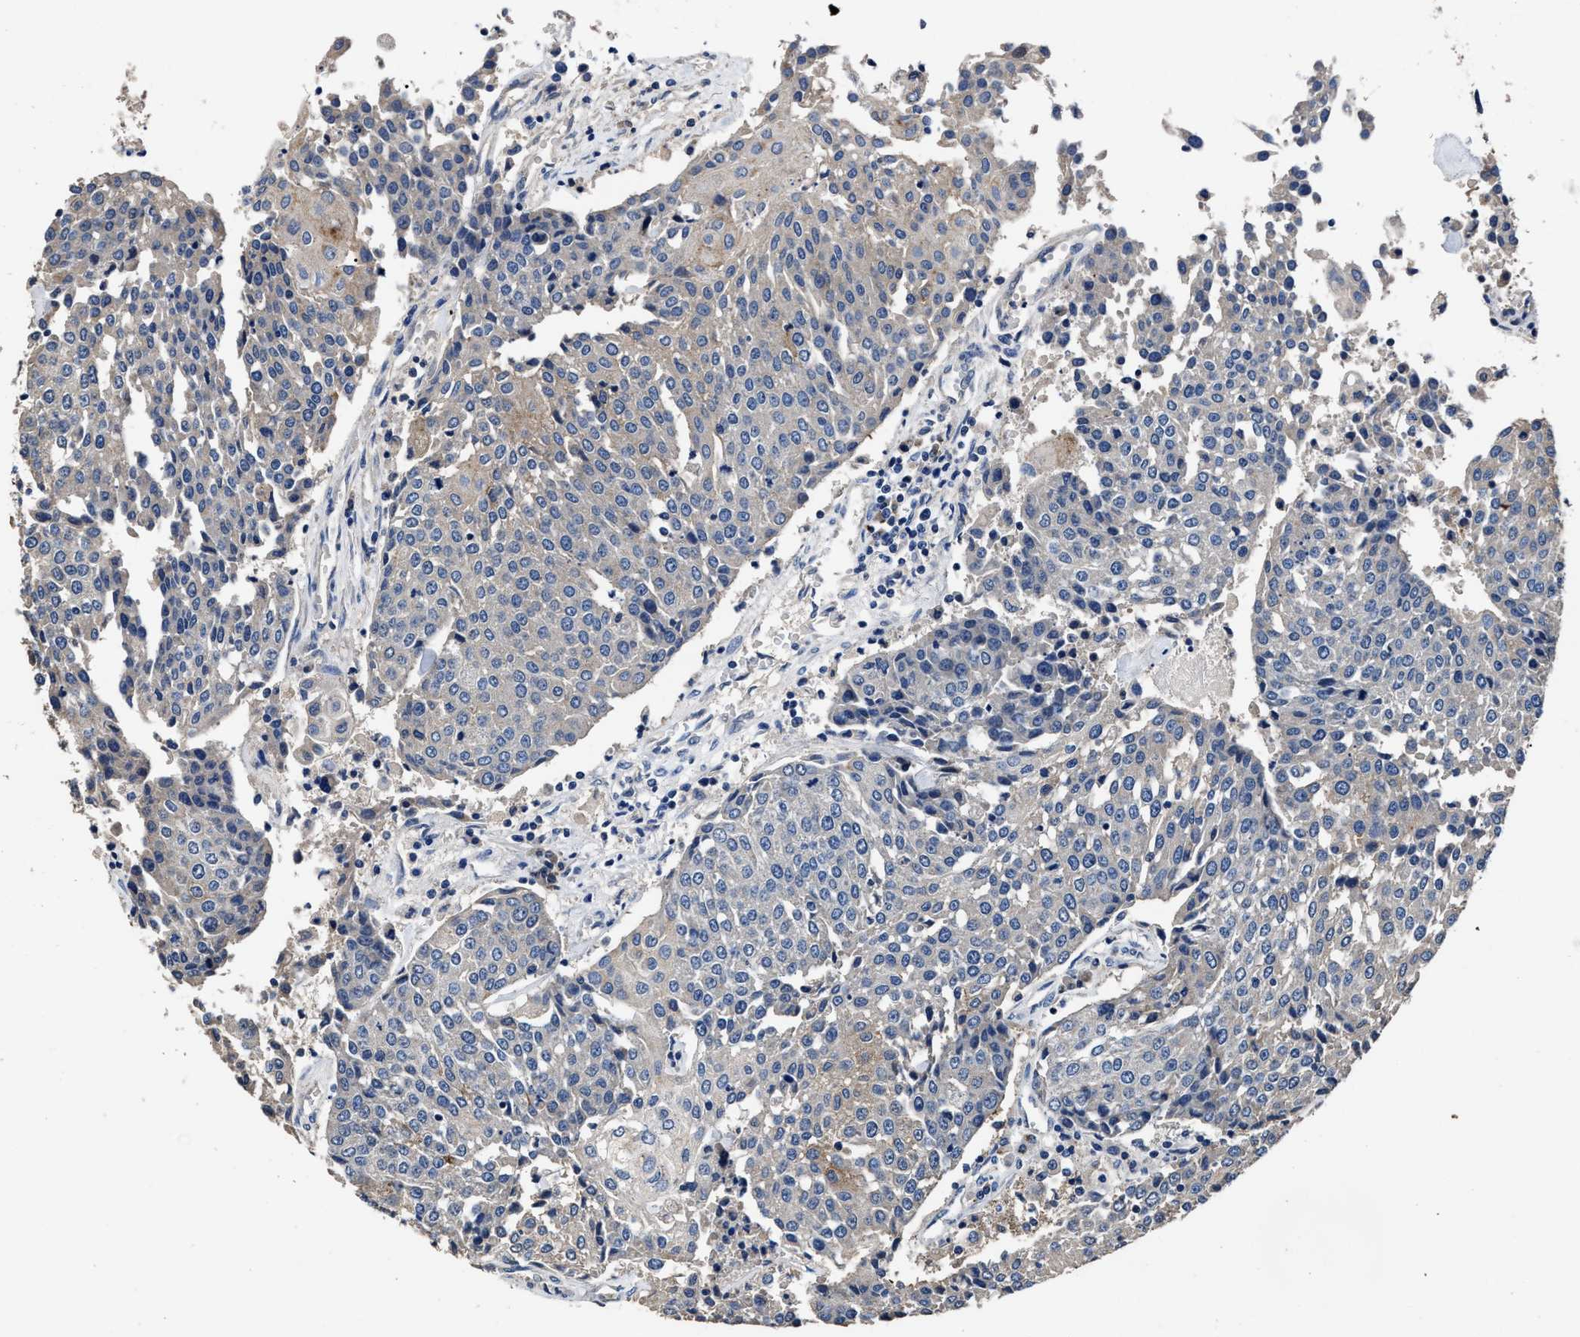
{"staining": {"intensity": "negative", "quantity": "none", "location": "none"}, "tissue": "urothelial cancer", "cell_type": "Tumor cells", "image_type": "cancer", "snomed": [{"axis": "morphology", "description": "Urothelial carcinoma, High grade"}, {"axis": "topography", "description": "Urinary bladder"}], "caption": "This is a histopathology image of immunohistochemistry staining of urothelial cancer, which shows no positivity in tumor cells.", "gene": "UBR4", "patient": {"sex": "female", "age": 85}}